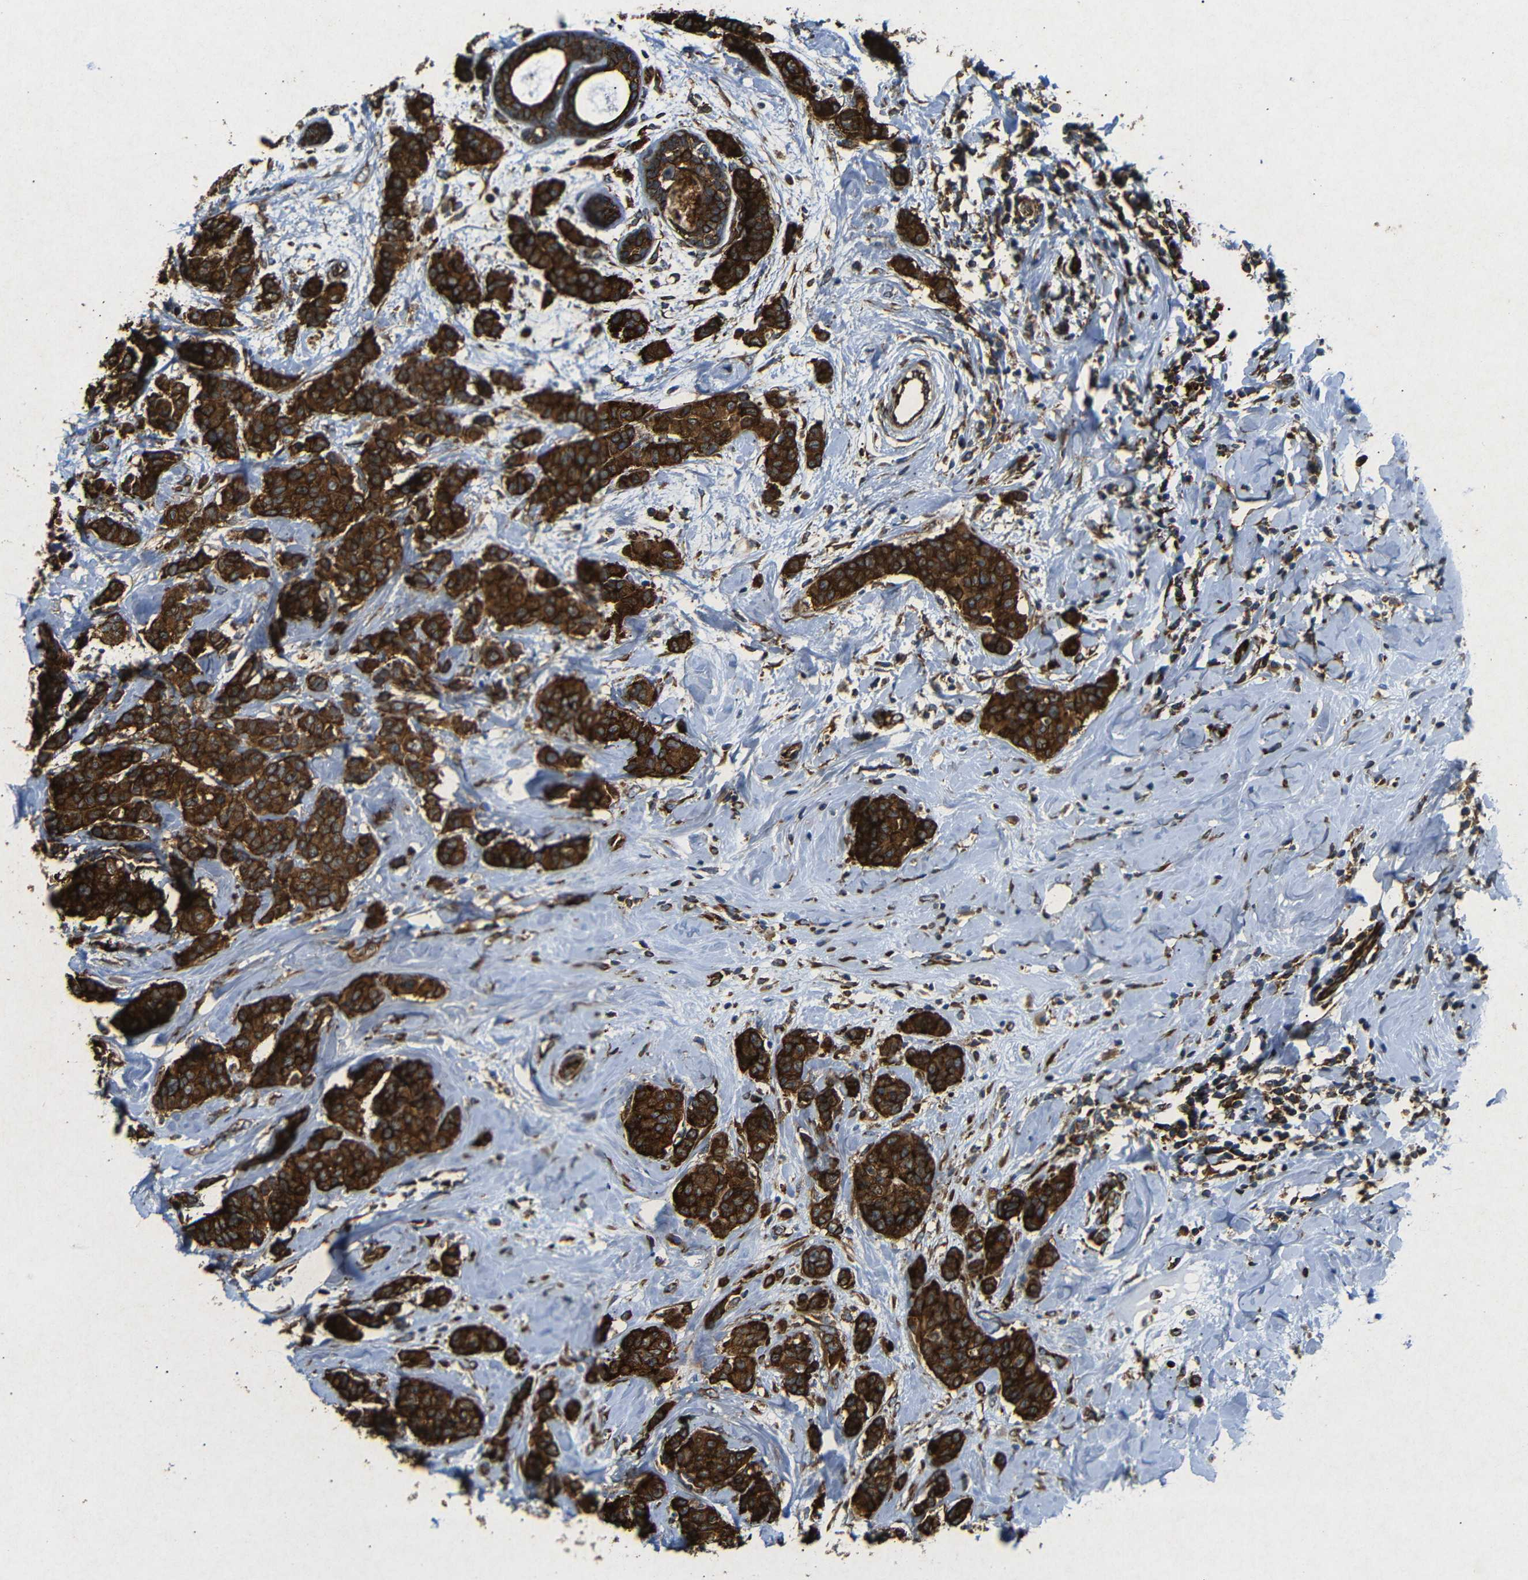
{"staining": {"intensity": "strong", "quantity": ">75%", "location": "cytoplasmic/membranous"}, "tissue": "breast cancer", "cell_type": "Tumor cells", "image_type": "cancer", "snomed": [{"axis": "morphology", "description": "Normal tissue, NOS"}, {"axis": "morphology", "description": "Duct carcinoma"}, {"axis": "topography", "description": "Breast"}], "caption": "Human breast cancer (intraductal carcinoma) stained for a protein (brown) exhibits strong cytoplasmic/membranous positive staining in about >75% of tumor cells.", "gene": "BTF3", "patient": {"sex": "female", "age": 40}}